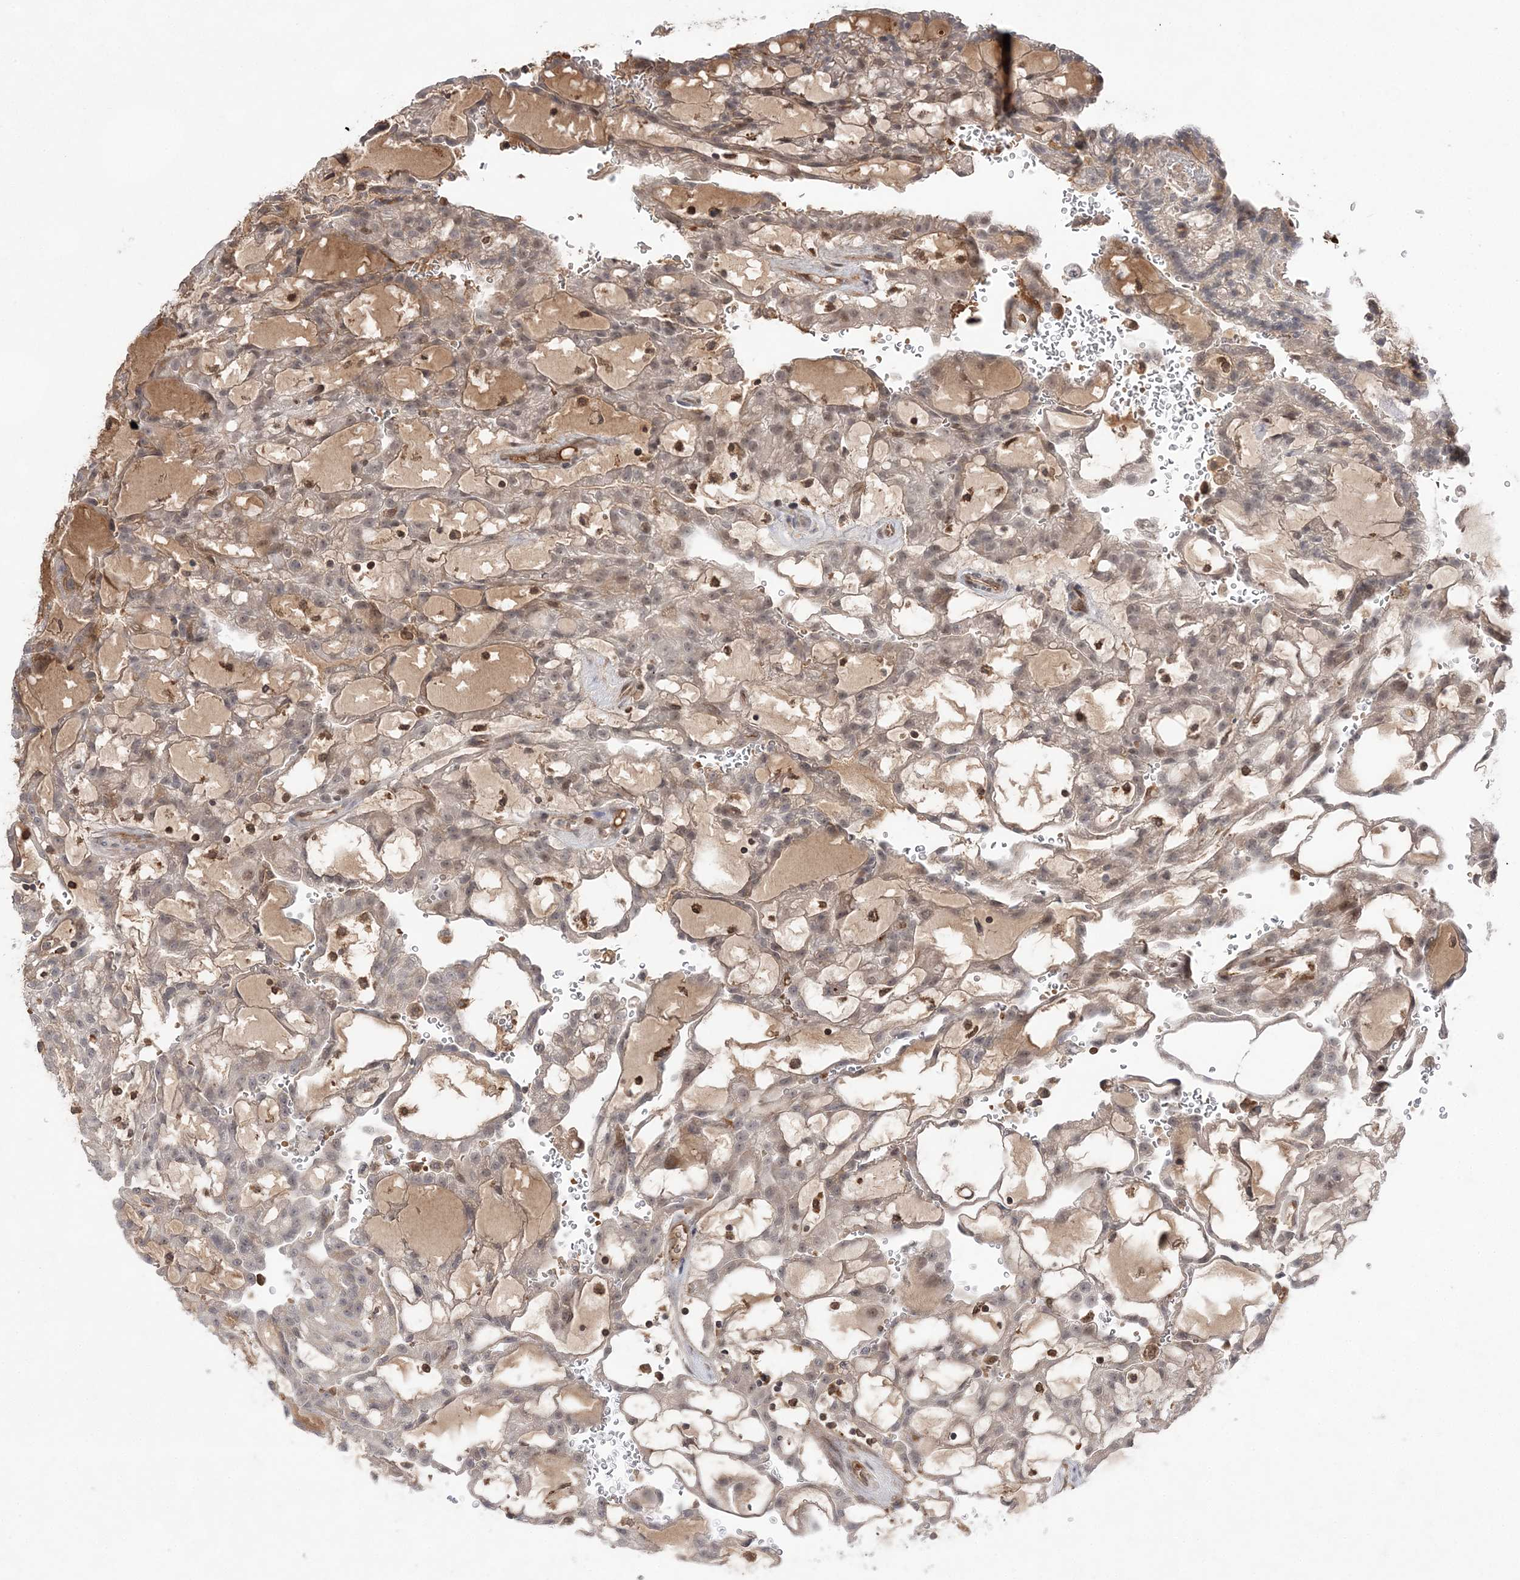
{"staining": {"intensity": "weak", "quantity": "<25%", "location": "cytoplasmic/membranous"}, "tissue": "renal cancer", "cell_type": "Tumor cells", "image_type": "cancer", "snomed": [{"axis": "morphology", "description": "Adenocarcinoma, NOS"}, {"axis": "topography", "description": "Kidney"}], "caption": "A histopathology image of human adenocarcinoma (renal) is negative for staining in tumor cells.", "gene": "TMEM132B", "patient": {"sex": "male", "age": 63}}